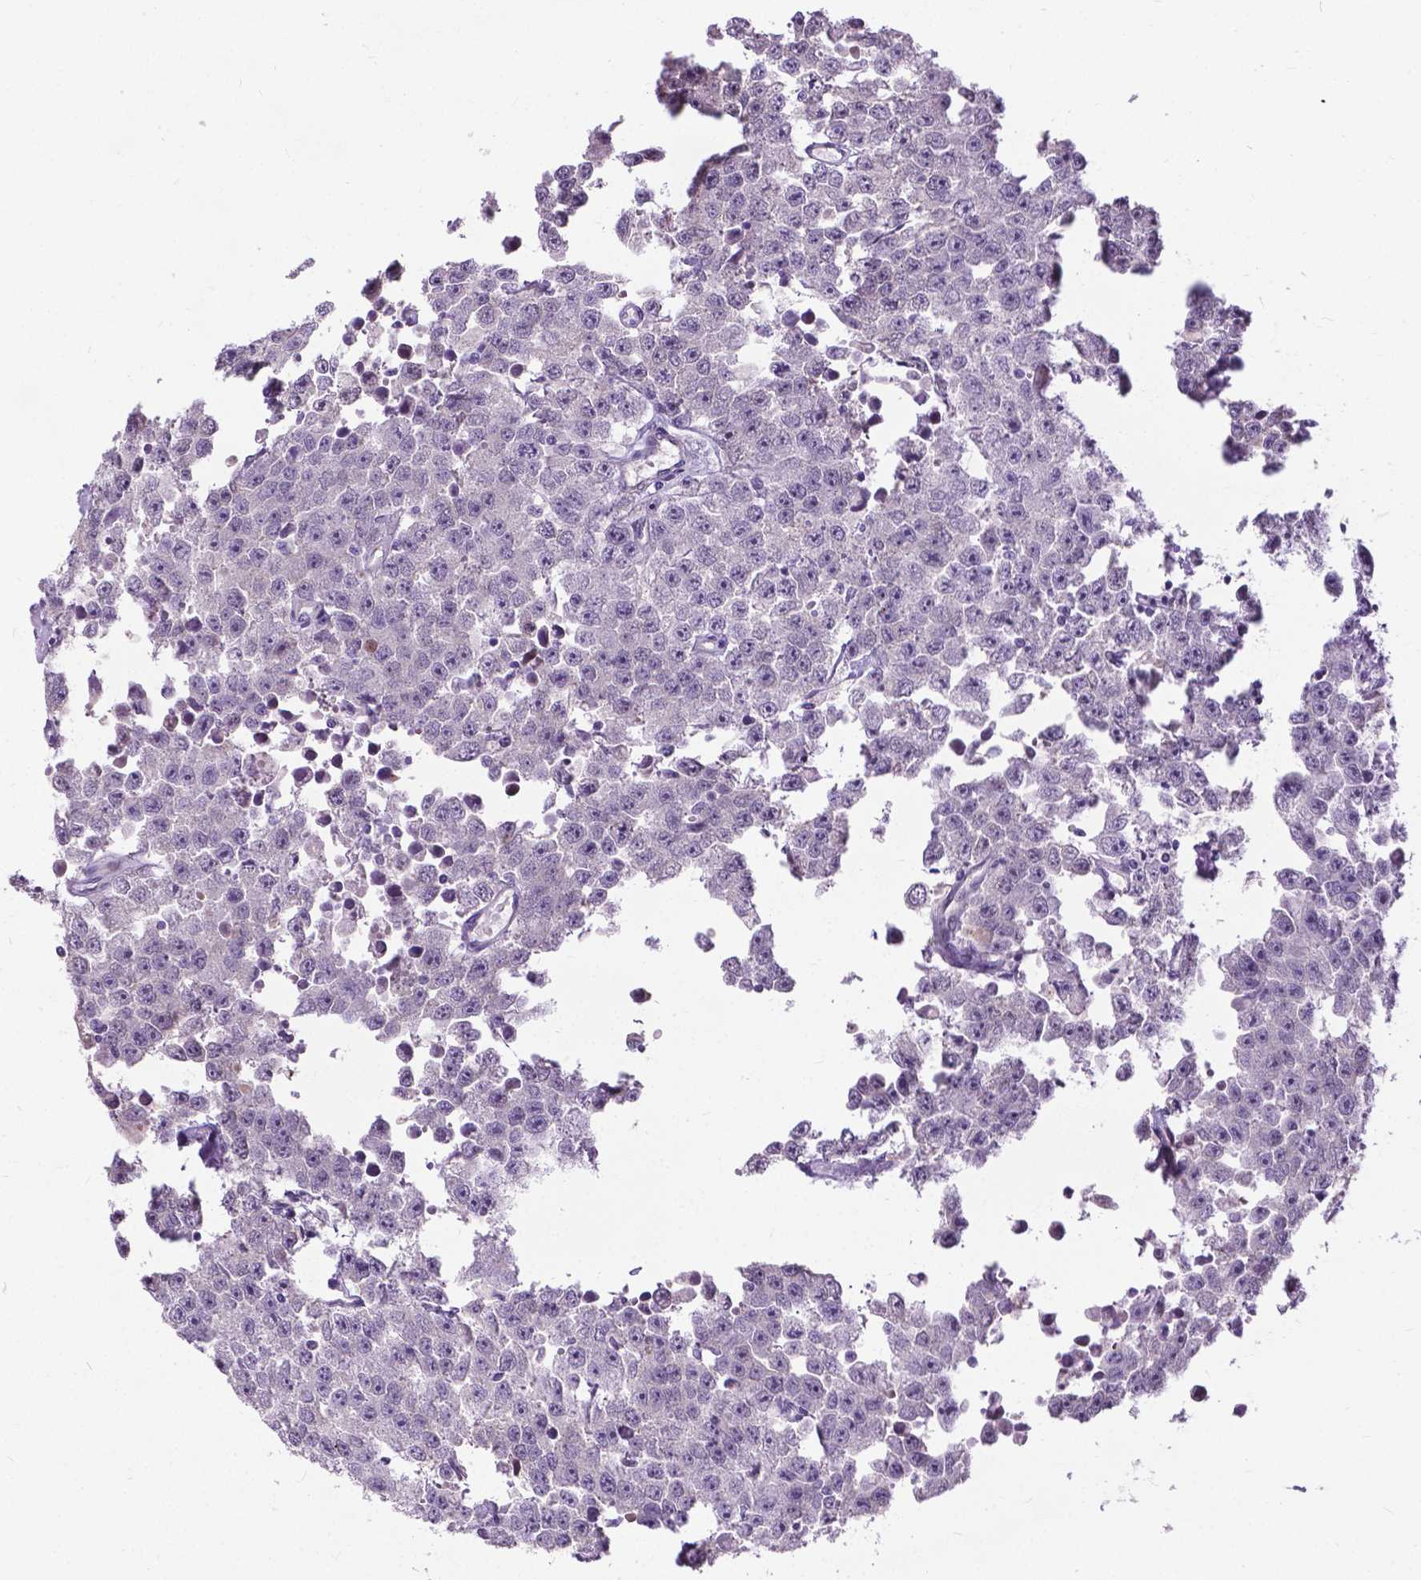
{"staining": {"intensity": "negative", "quantity": "none", "location": "none"}, "tissue": "testis cancer", "cell_type": "Tumor cells", "image_type": "cancer", "snomed": [{"axis": "morphology", "description": "Seminoma, NOS"}, {"axis": "topography", "description": "Testis"}], "caption": "This is an immunohistochemistry (IHC) image of human testis cancer (seminoma). There is no positivity in tumor cells.", "gene": "PROB1", "patient": {"sex": "male", "age": 52}}